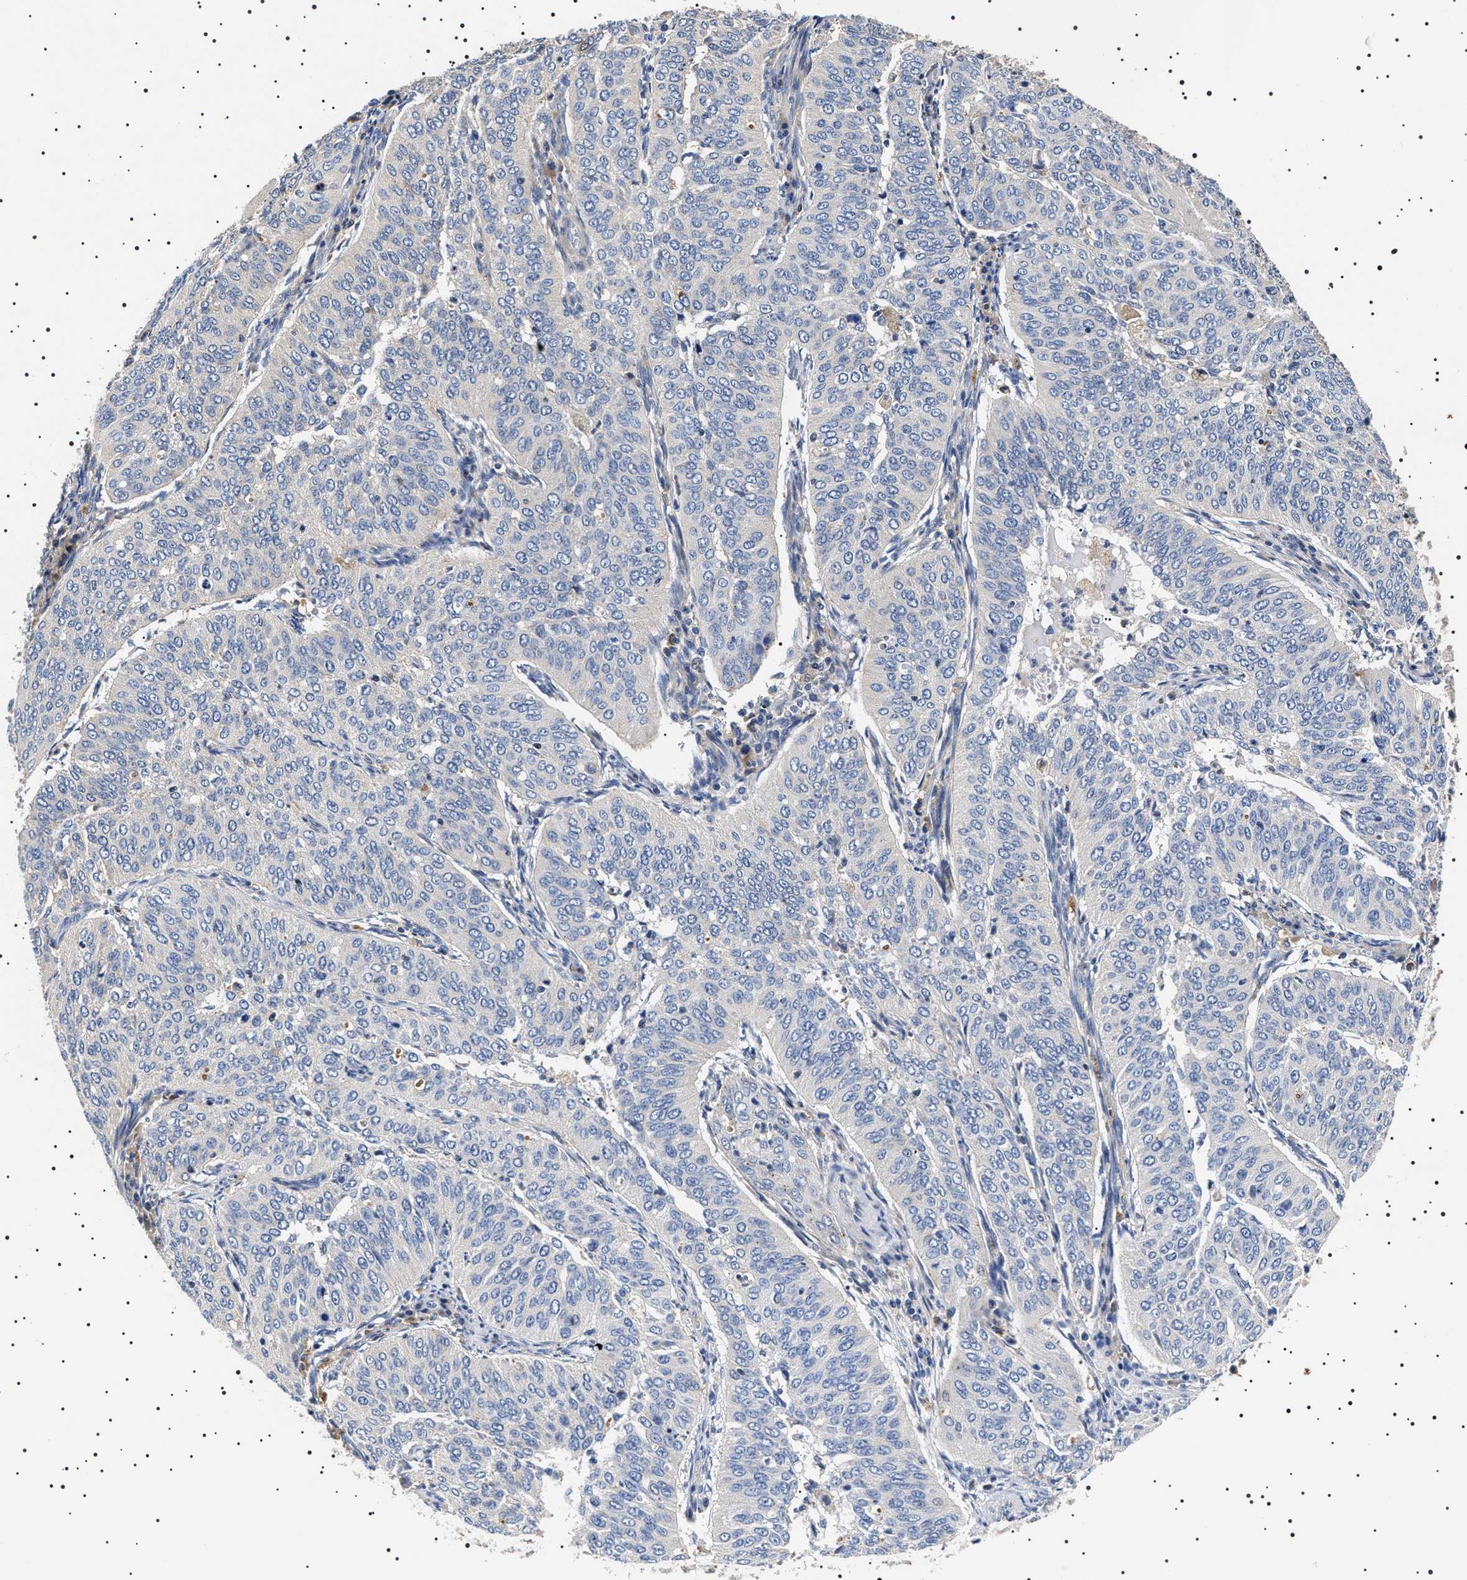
{"staining": {"intensity": "negative", "quantity": "none", "location": "none"}, "tissue": "cervical cancer", "cell_type": "Tumor cells", "image_type": "cancer", "snomed": [{"axis": "morphology", "description": "Normal tissue, NOS"}, {"axis": "morphology", "description": "Squamous cell carcinoma, NOS"}, {"axis": "topography", "description": "Cervix"}], "caption": "This is an immunohistochemistry photomicrograph of squamous cell carcinoma (cervical). There is no expression in tumor cells.", "gene": "SLC4A7", "patient": {"sex": "female", "age": 39}}